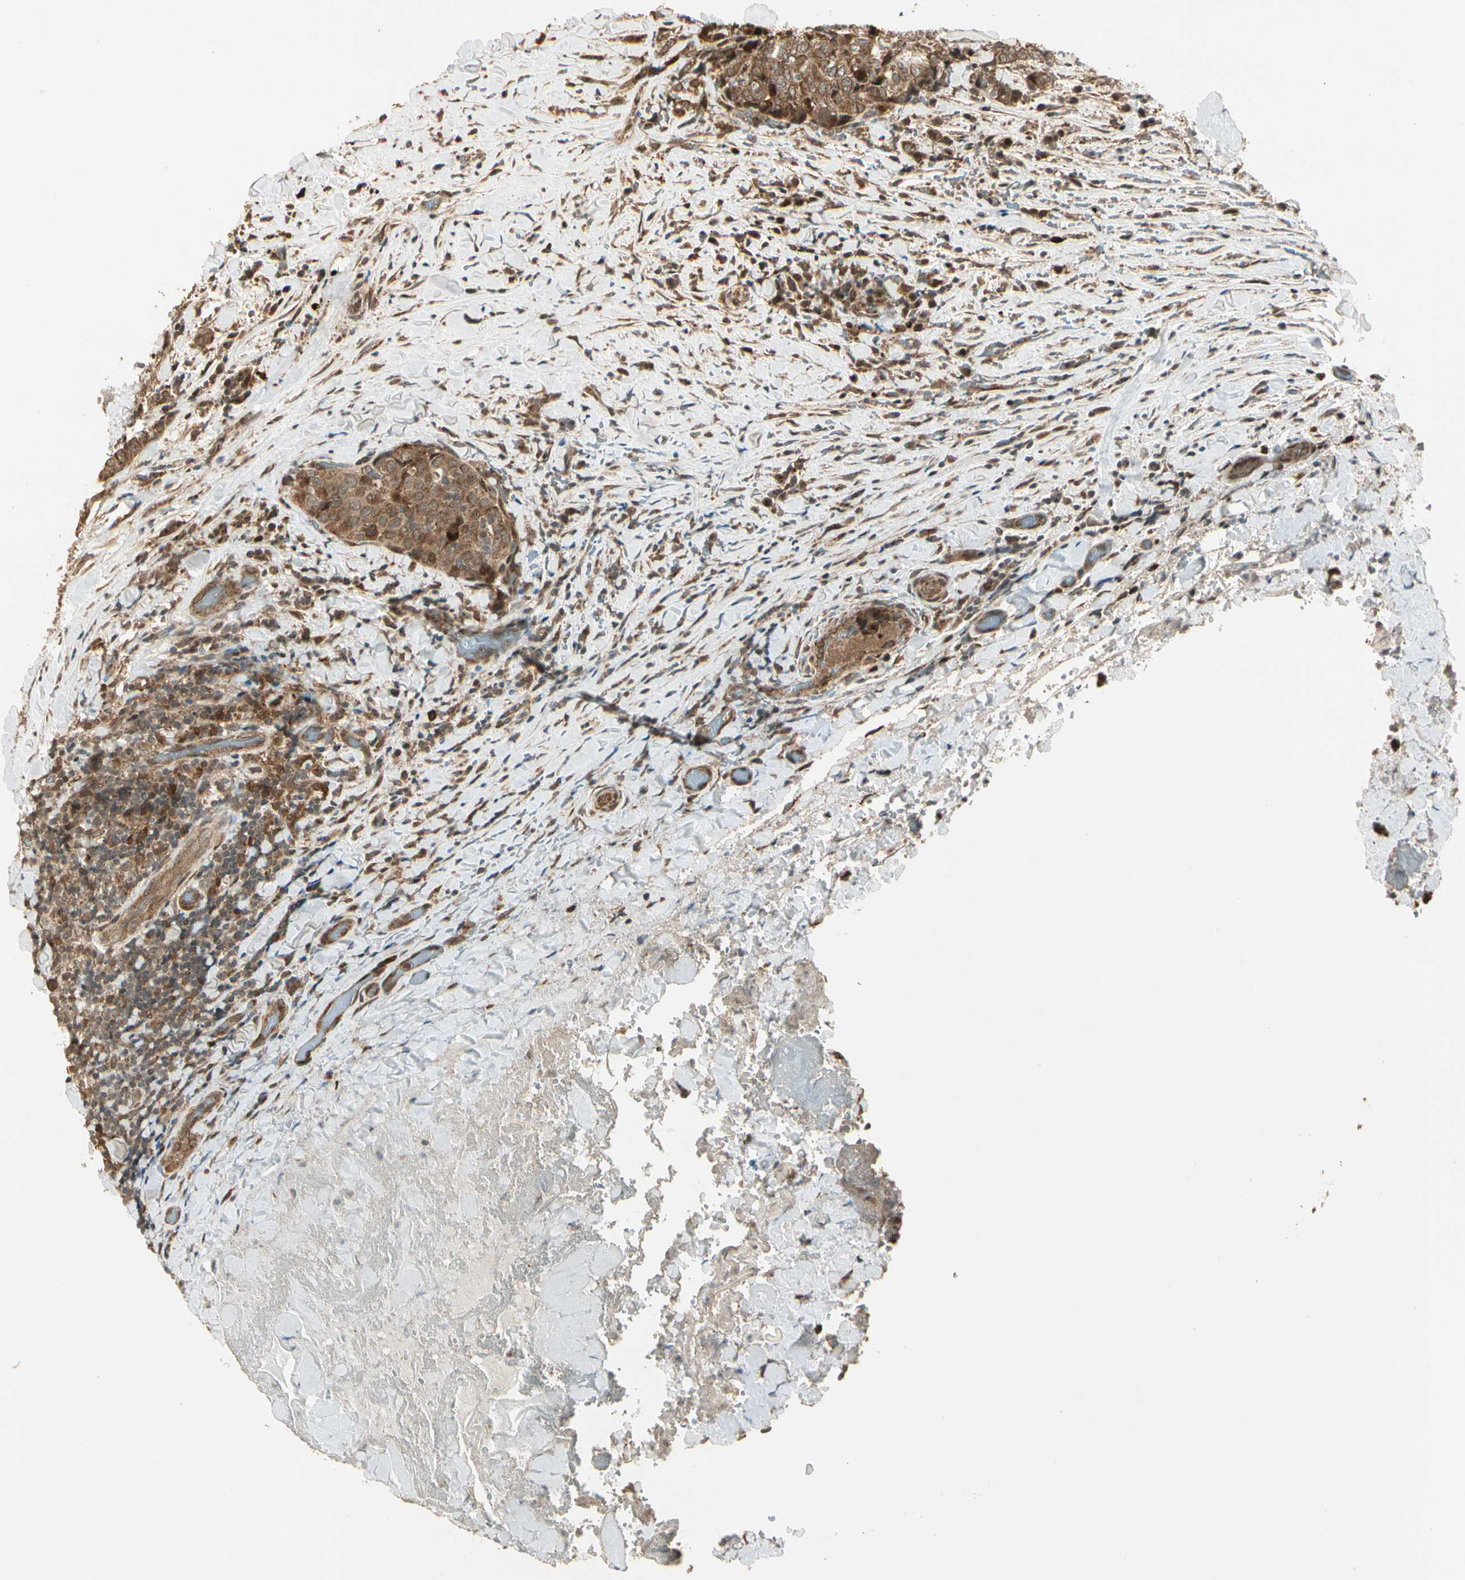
{"staining": {"intensity": "moderate", "quantity": ">75%", "location": "cytoplasmic/membranous"}, "tissue": "thyroid cancer", "cell_type": "Tumor cells", "image_type": "cancer", "snomed": [{"axis": "morphology", "description": "Normal tissue, NOS"}, {"axis": "morphology", "description": "Papillary adenocarcinoma, NOS"}, {"axis": "topography", "description": "Thyroid gland"}], "caption": "DAB immunohistochemical staining of human thyroid papillary adenocarcinoma exhibits moderate cytoplasmic/membranous protein positivity in approximately >75% of tumor cells.", "gene": "GLUL", "patient": {"sex": "female", "age": 30}}